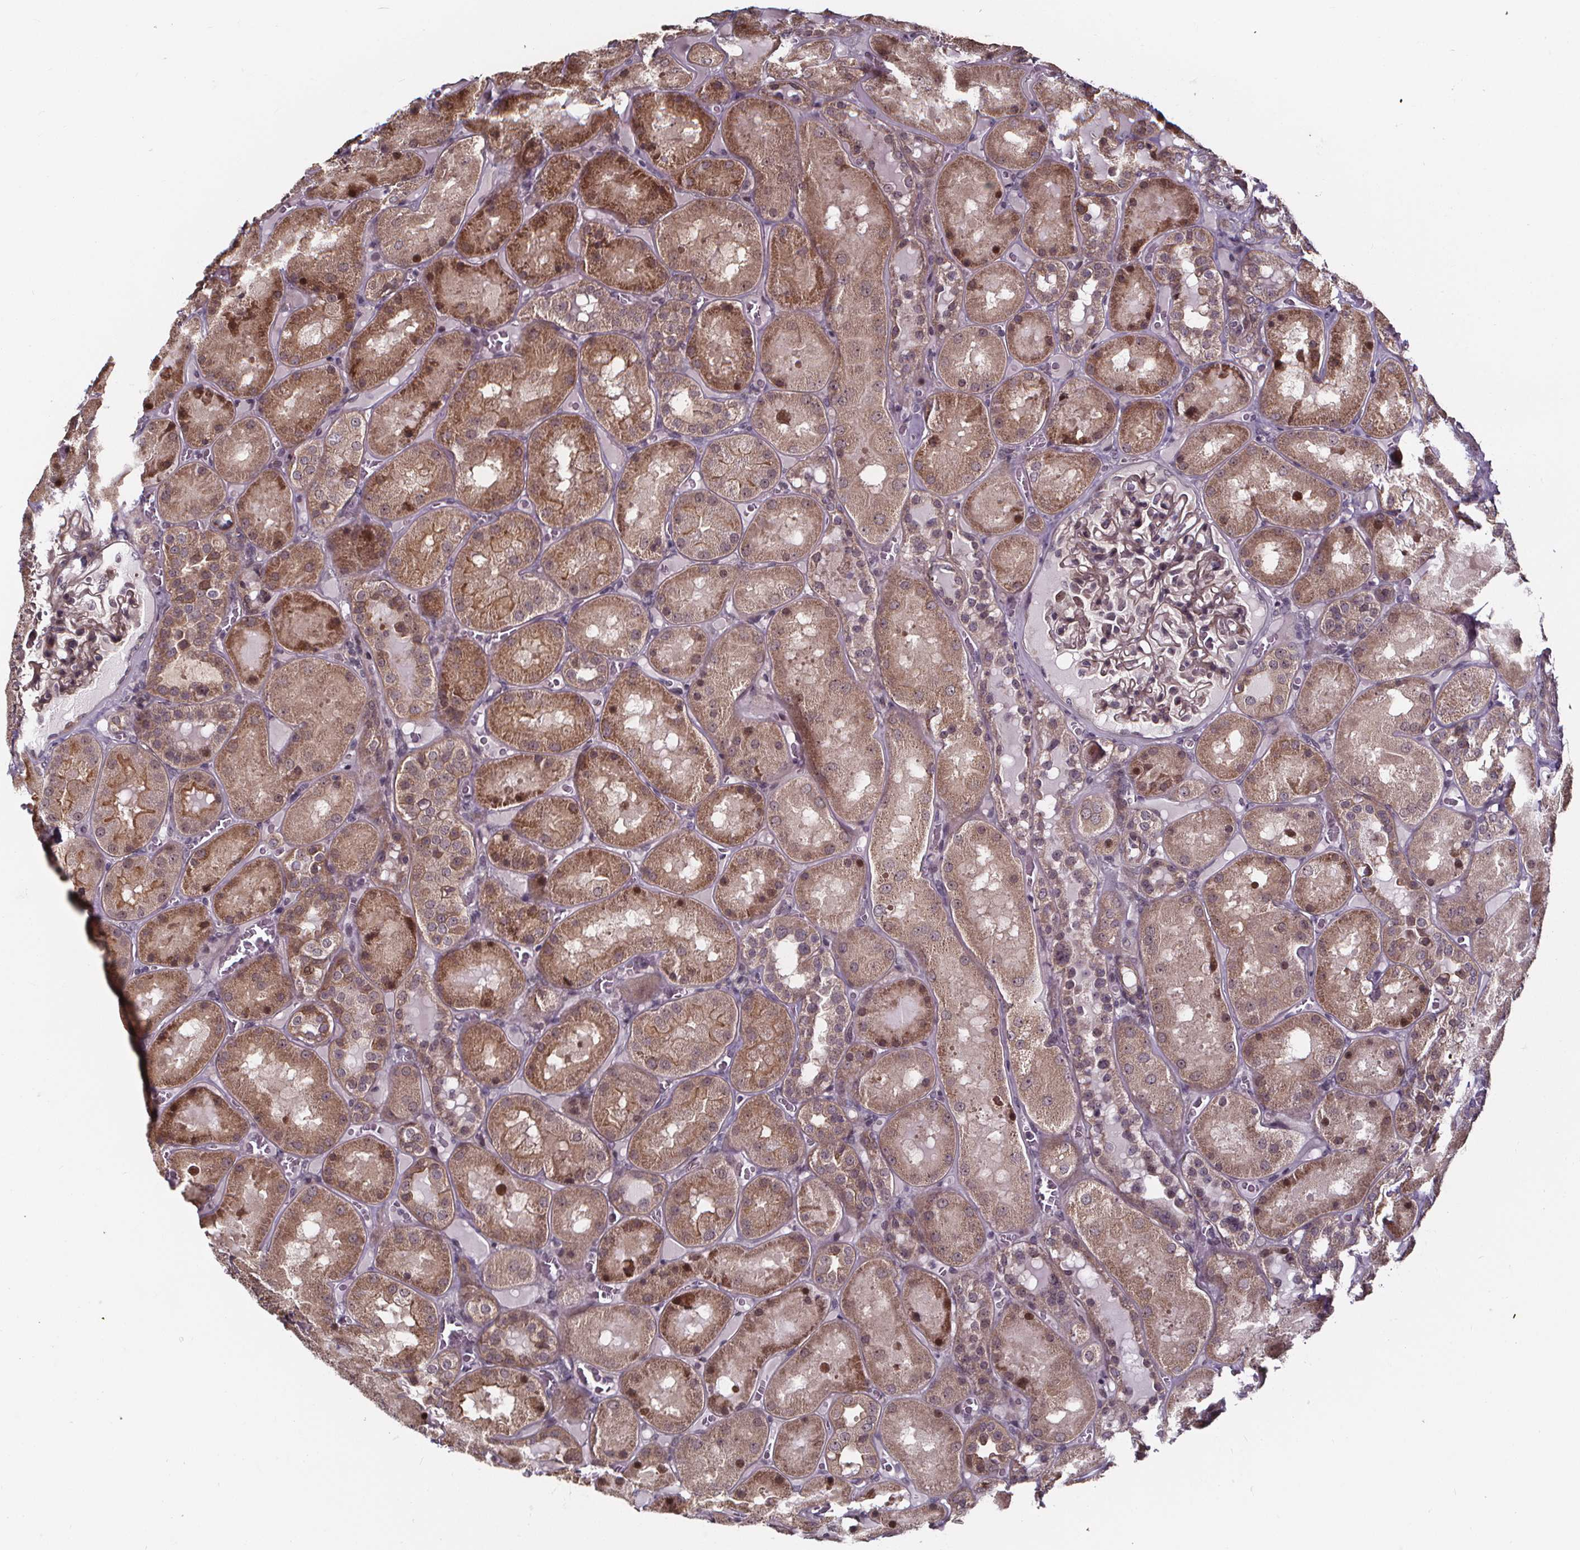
{"staining": {"intensity": "weak", "quantity": ">75%", "location": "cytoplasmic/membranous,nuclear"}, "tissue": "kidney", "cell_type": "Cells in glomeruli", "image_type": "normal", "snomed": [{"axis": "morphology", "description": "Normal tissue, NOS"}, {"axis": "topography", "description": "Kidney"}], "caption": "Immunohistochemistry (DAB) staining of unremarkable human kidney reveals weak cytoplasmic/membranous,nuclear protein positivity in approximately >75% of cells in glomeruli.", "gene": "DDIT3", "patient": {"sex": "male", "age": 73}}